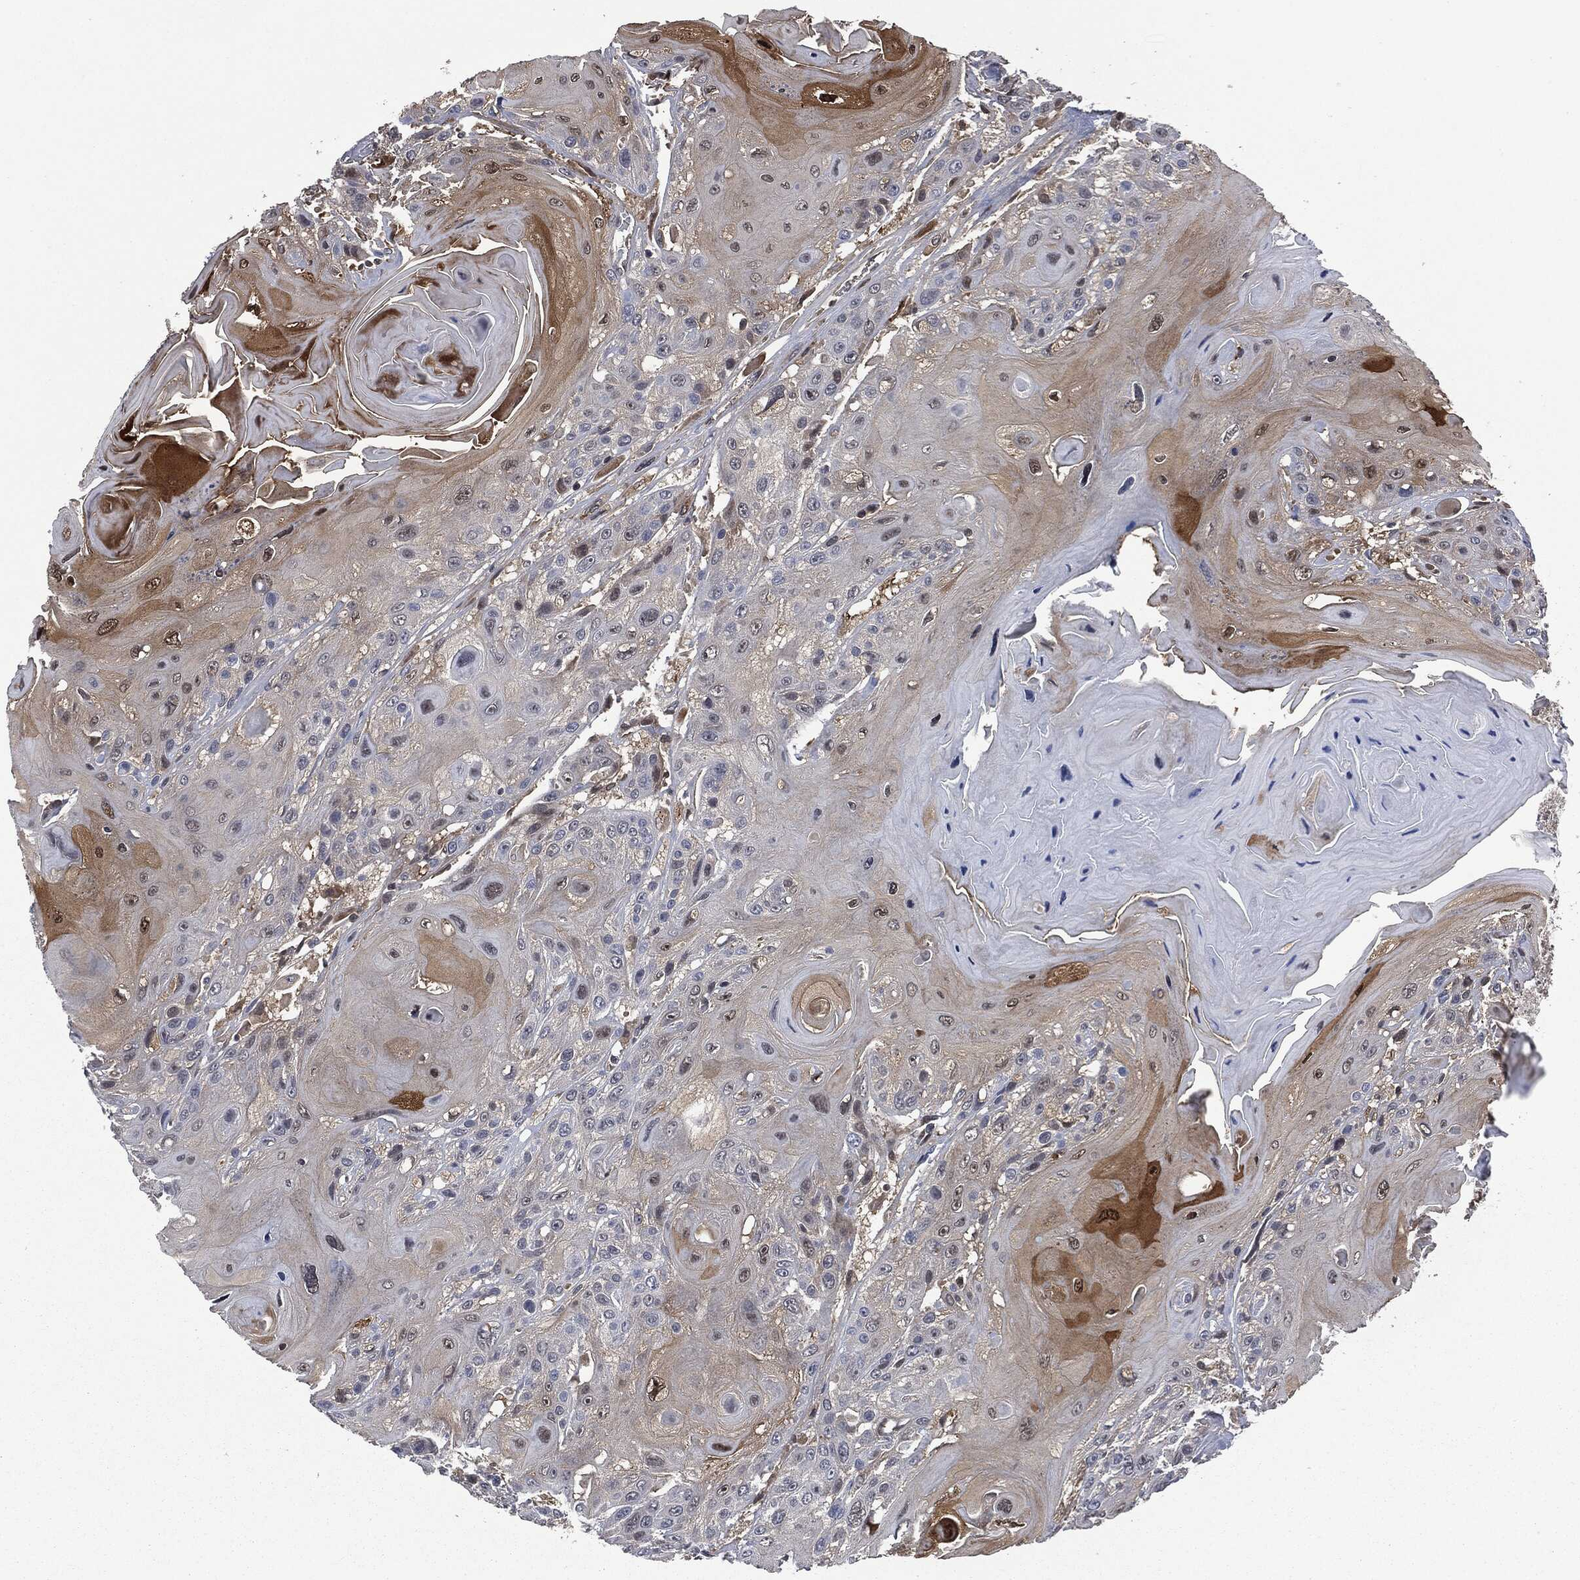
{"staining": {"intensity": "strong", "quantity": "<25%", "location": "cytoplasmic/membranous,nuclear"}, "tissue": "head and neck cancer", "cell_type": "Tumor cells", "image_type": "cancer", "snomed": [{"axis": "morphology", "description": "Squamous cell carcinoma, NOS"}, {"axis": "topography", "description": "Head-Neck"}], "caption": "A medium amount of strong cytoplasmic/membranous and nuclear staining is present in approximately <25% of tumor cells in head and neck squamous cell carcinoma tissue.", "gene": "IL1RN", "patient": {"sex": "female", "age": 59}}